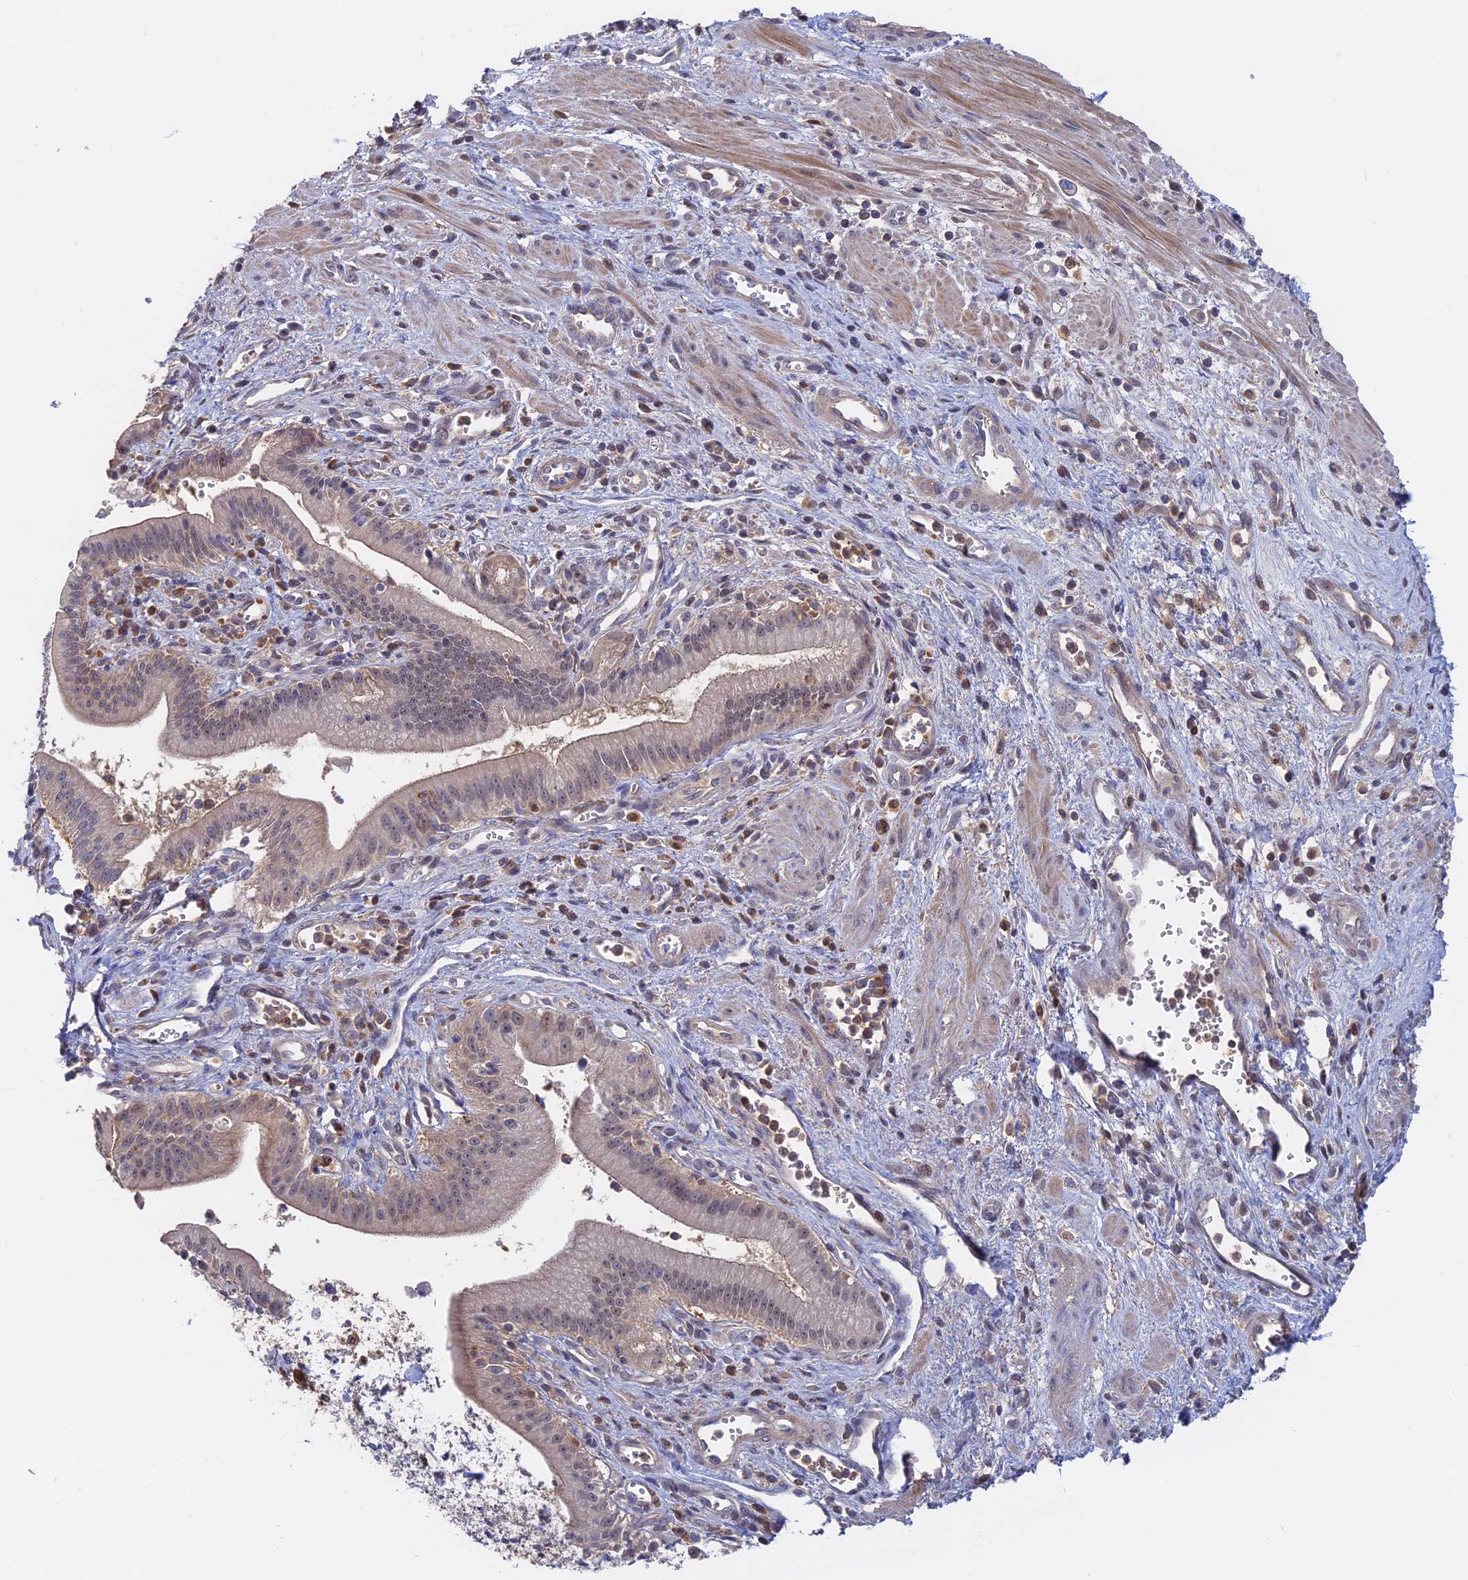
{"staining": {"intensity": "weak", "quantity": "25%-75%", "location": "cytoplasmic/membranous,nuclear"}, "tissue": "pancreatic cancer", "cell_type": "Tumor cells", "image_type": "cancer", "snomed": [{"axis": "morphology", "description": "Adenocarcinoma, NOS"}, {"axis": "topography", "description": "Pancreas"}], "caption": "Approximately 25%-75% of tumor cells in adenocarcinoma (pancreatic) exhibit weak cytoplasmic/membranous and nuclear protein expression as visualized by brown immunohistochemical staining.", "gene": "BLVRA", "patient": {"sex": "male", "age": 78}}